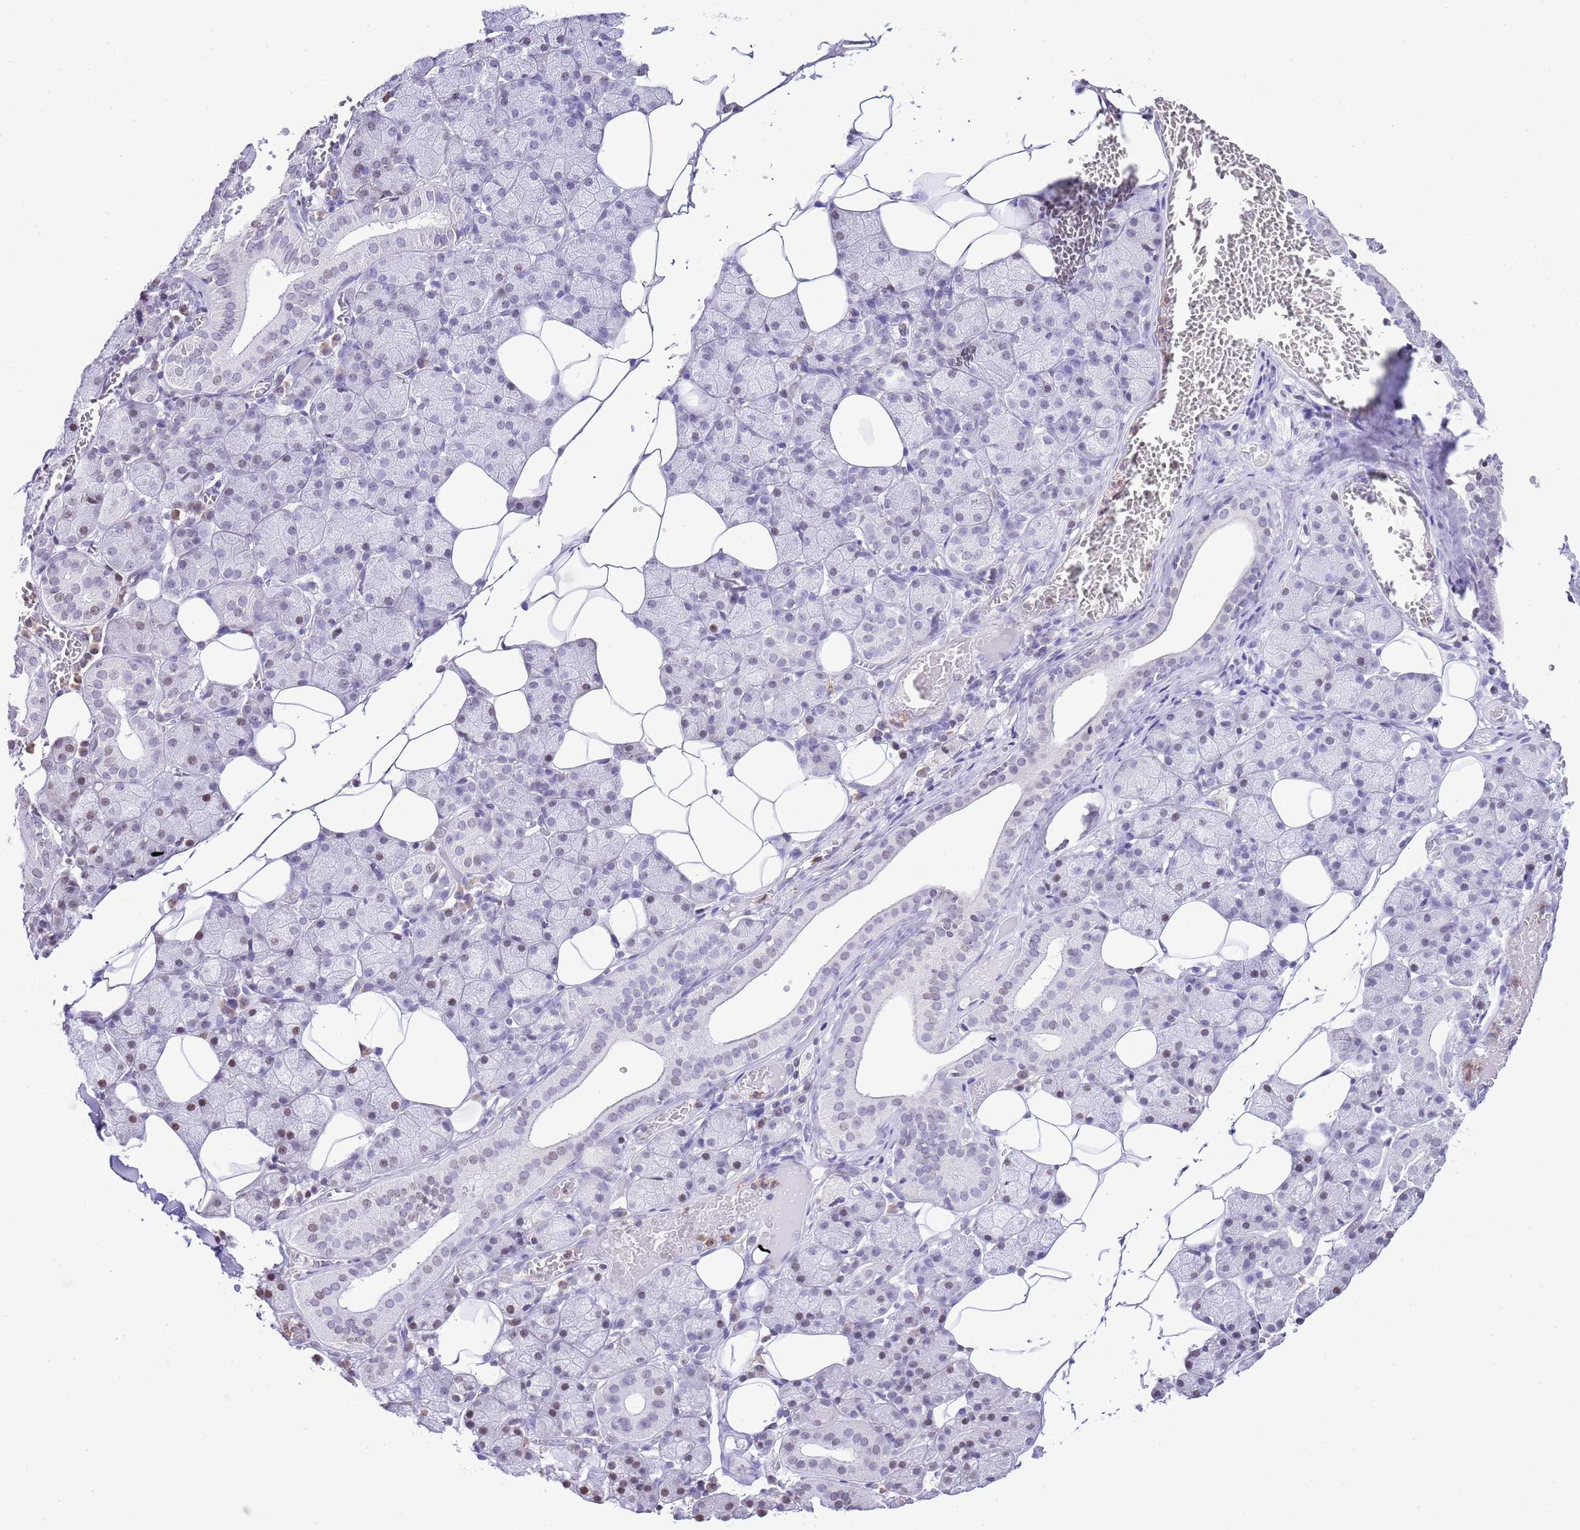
{"staining": {"intensity": "weak", "quantity": "<25%", "location": "nuclear"}, "tissue": "salivary gland", "cell_type": "Glandular cells", "image_type": "normal", "snomed": [{"axis": "morphology", "description": "Normal tissue, NOS"}, {"axis": "topography", "description": "Salivary gland"}], "caption": "The photomicrograph displays no staining of glandular cells in normal salivary gland.", "gene": "PRR15", "patient": {"sex": "female", "age": 33}}